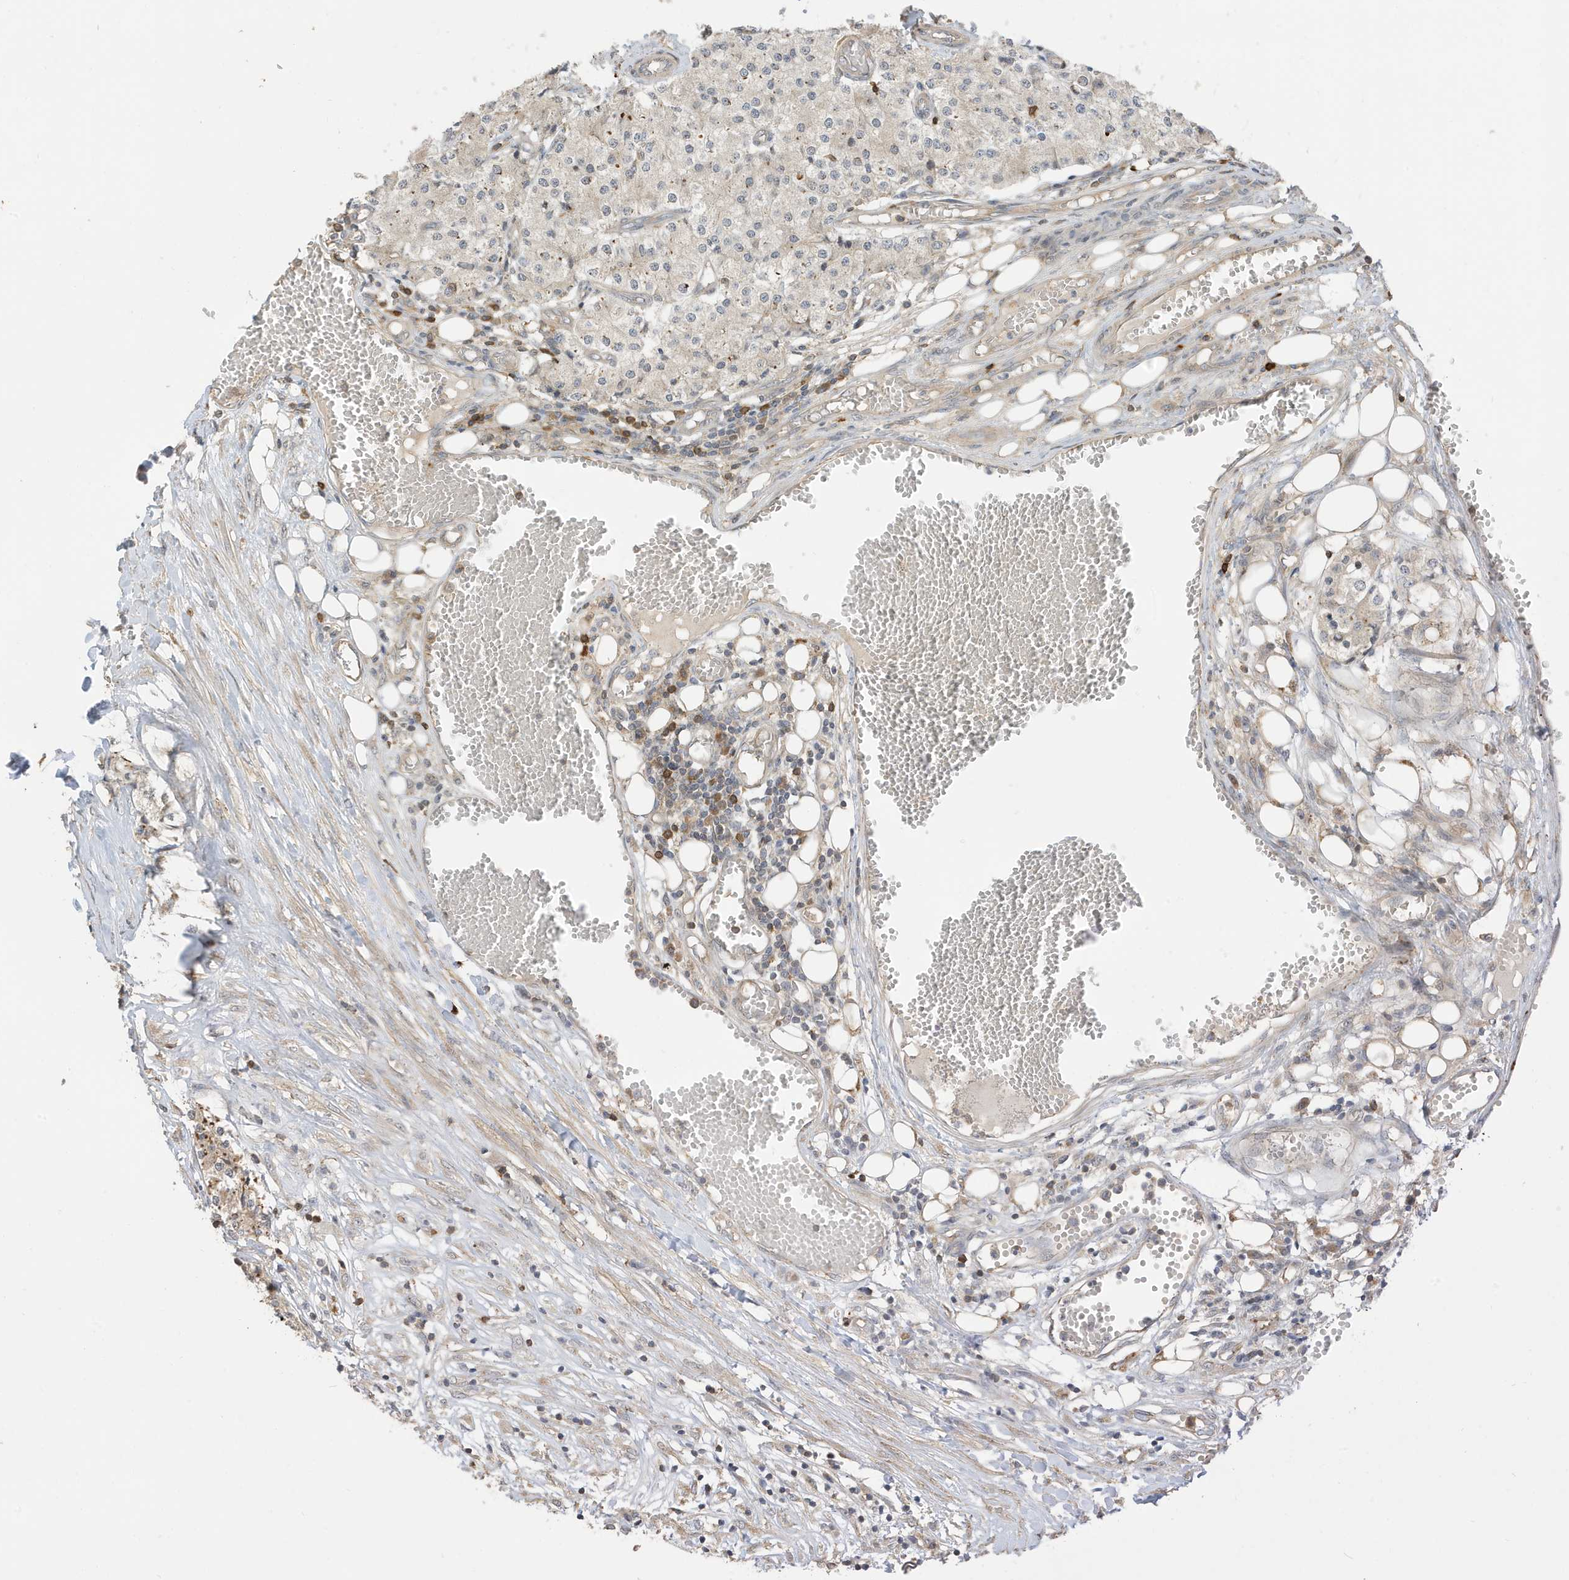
{"staining": {"intensity": "negative", "quantity": "none", "location": "none"}, "tissue": "carcinoid", "cell_type": "Tumor cells", "image_type": "cancer", "snomed": [{"axis": "morphology", "description": "Carcinoid, malignant, NOS"}, {"axis": "topography", "description": "Colon"}], "caption": "An immunohistochemistry photomicrograph of carcinoid is shown. There is no staining in tumor cells of carcinoid. (Brightfield microscopy of DAB immunohistochemistry at high magnification).", "gene": "TAB3", "patient": {"sex": "female", "age": 52}}